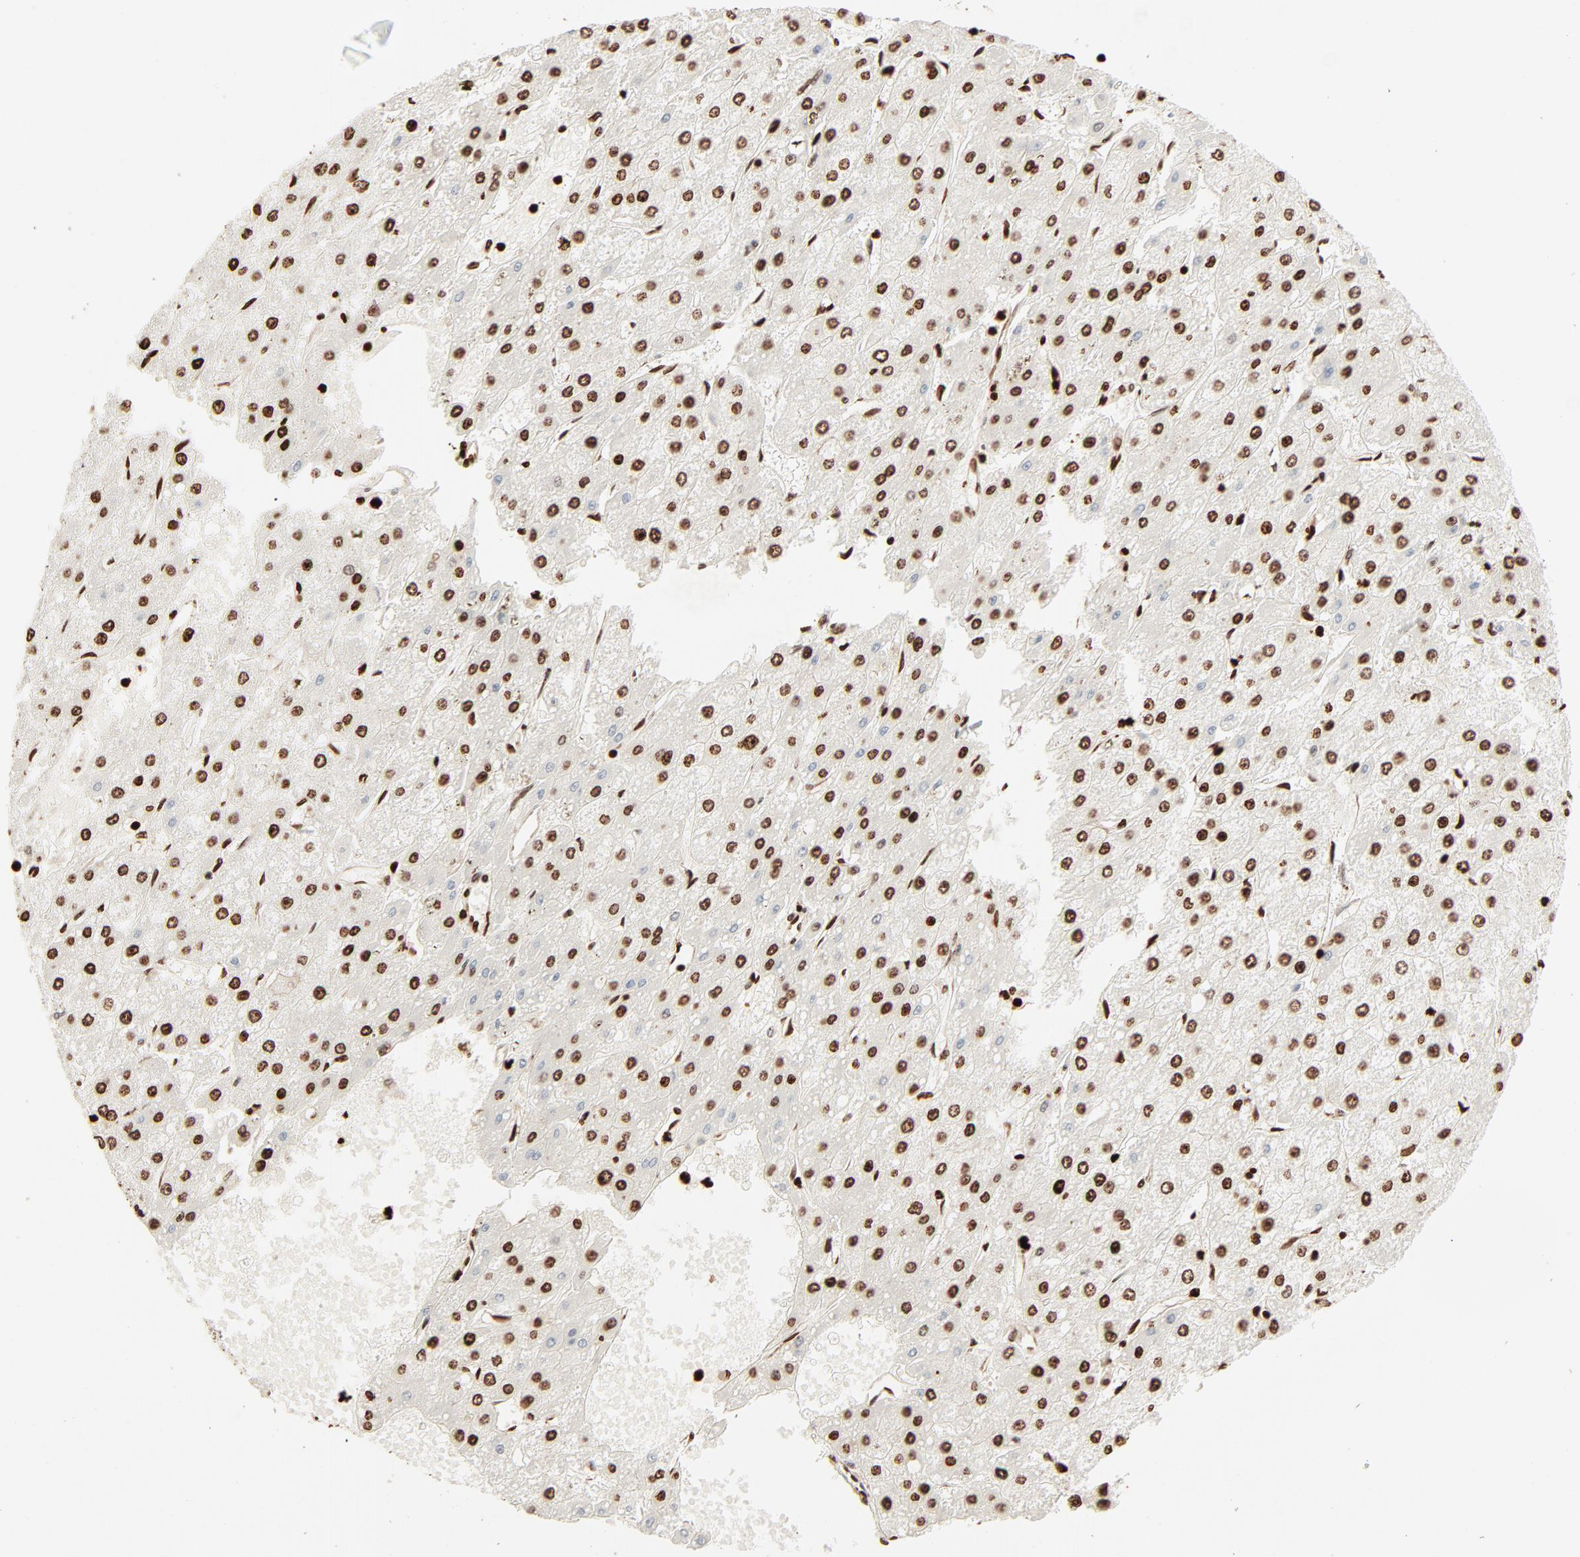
{"staining": {"intensity": "strong", "quantity": ">75%", "location": "cytoplasmic/membranous,nuclear"}, "tissue": "liver cancer", "cell_type": "Tumor cells", "image_type": "cancer", "snomed": [{"axis": "morphology", "description": "Carcinoma, Hepatocellular, NOS"}, {"axis": "topography", "description": "Liver"}], "caption": "Immunohistochemical staining of human liver cancer shows high levels of strong cytoplasmic/membranous and nuclear positivity in approximately >75% of tumor cells.", "gene": "HMGB2", "patient": {"sex": "female", "age": 52}}